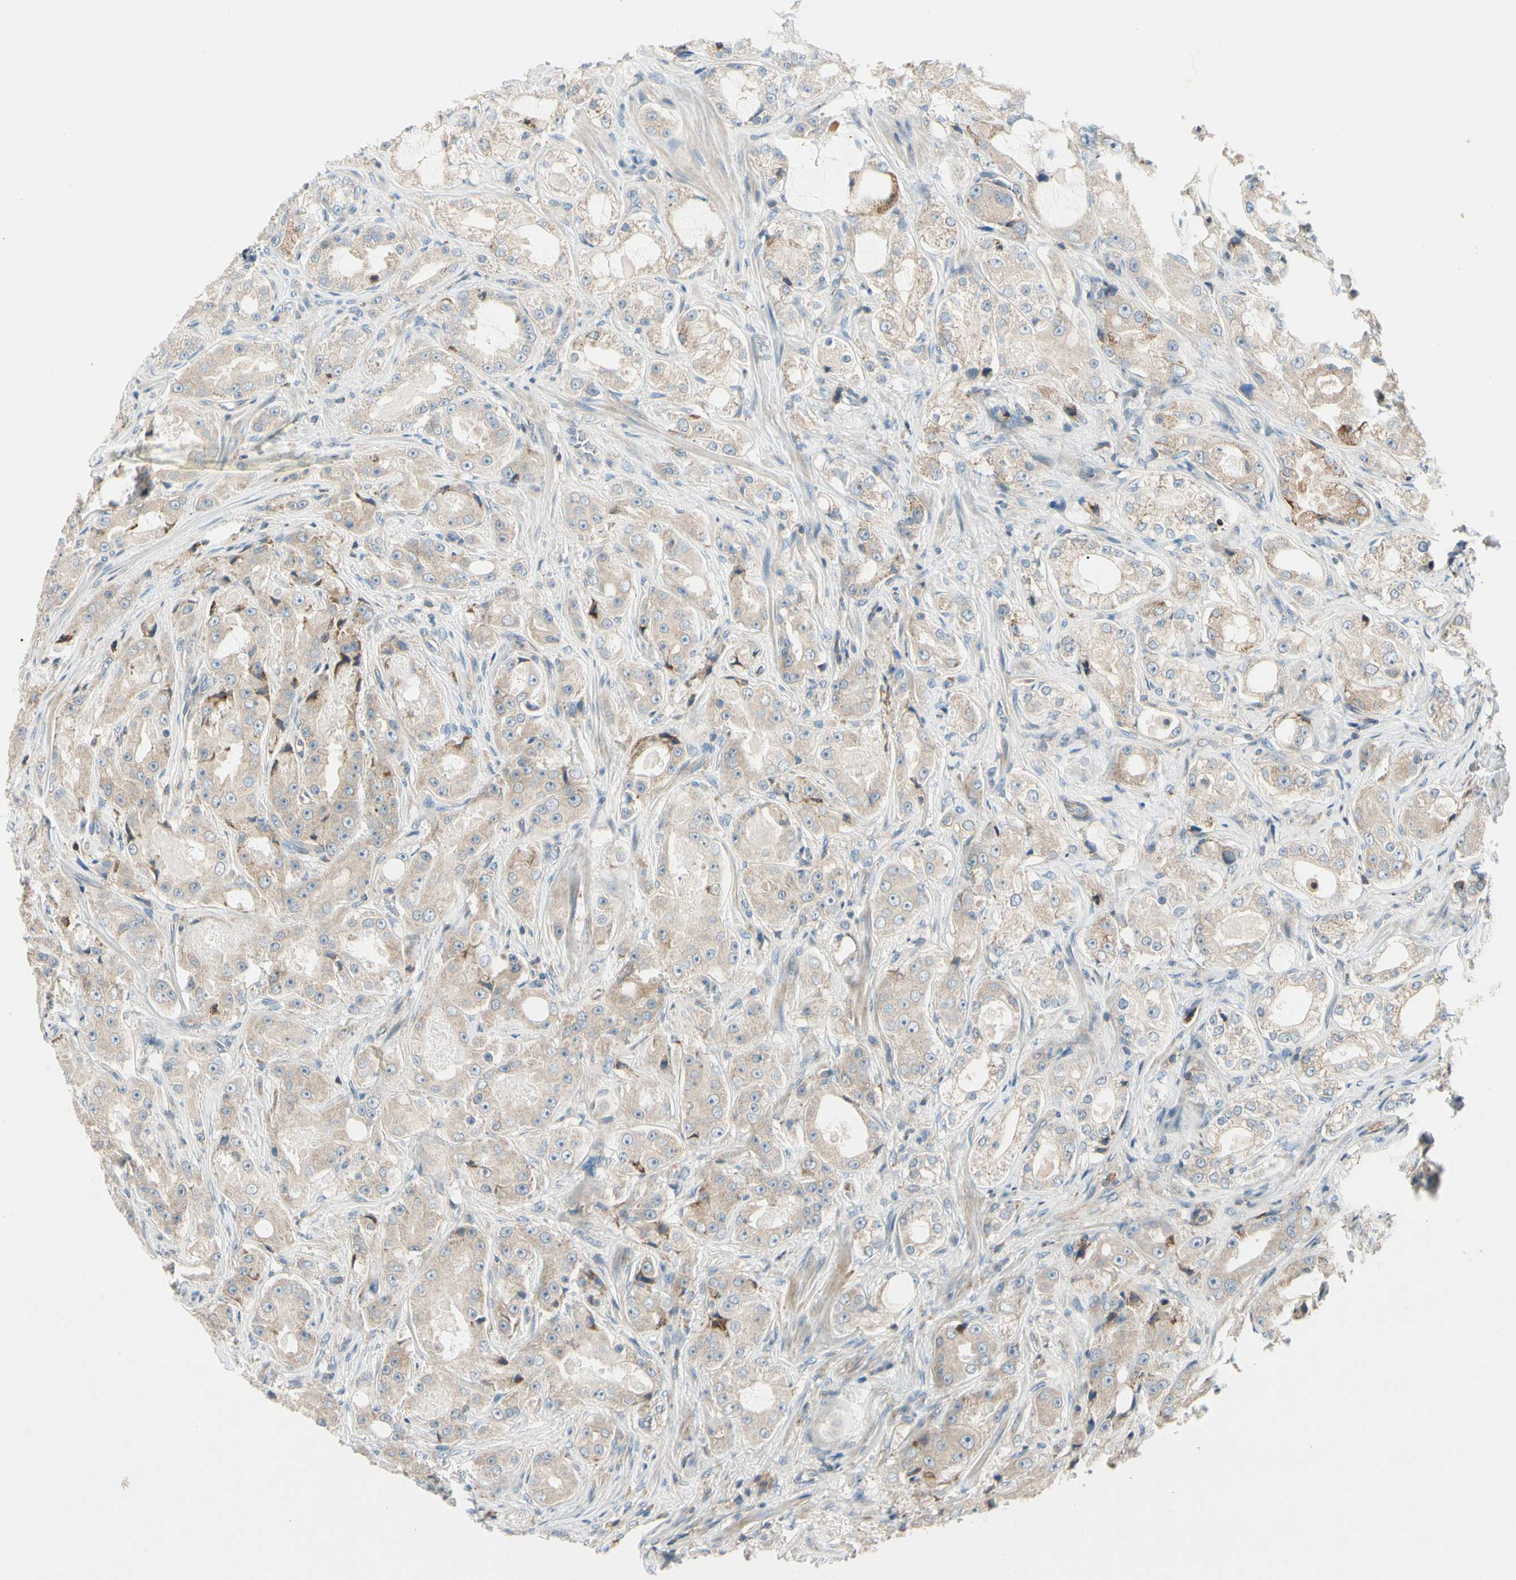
{"staining": {"intensity": "weak", "quantity": ">75%", "location": "cytoplasmic/membranous"}, "tissue": "prostate cancer", "cell_type": "Tumor cells", "image_type": "cancer", "snomed": [{"axis": "morphology", "description": "Adenocarcinoma, High grade"}, {"axis": "topography", "description": "Prostate"}], "caption": "The photomicrograph displays immunohistochemical staining of prostate cancer. There is weak cytoplasmic/membranous expression is present in about >75% of tumor cells. (DAB (3,3'-diaminobenzidine) = brown stain, brightfield microscopy at high magnification).", "gene": "CDH6", "patient": {"sex": "male", "age": 73}}